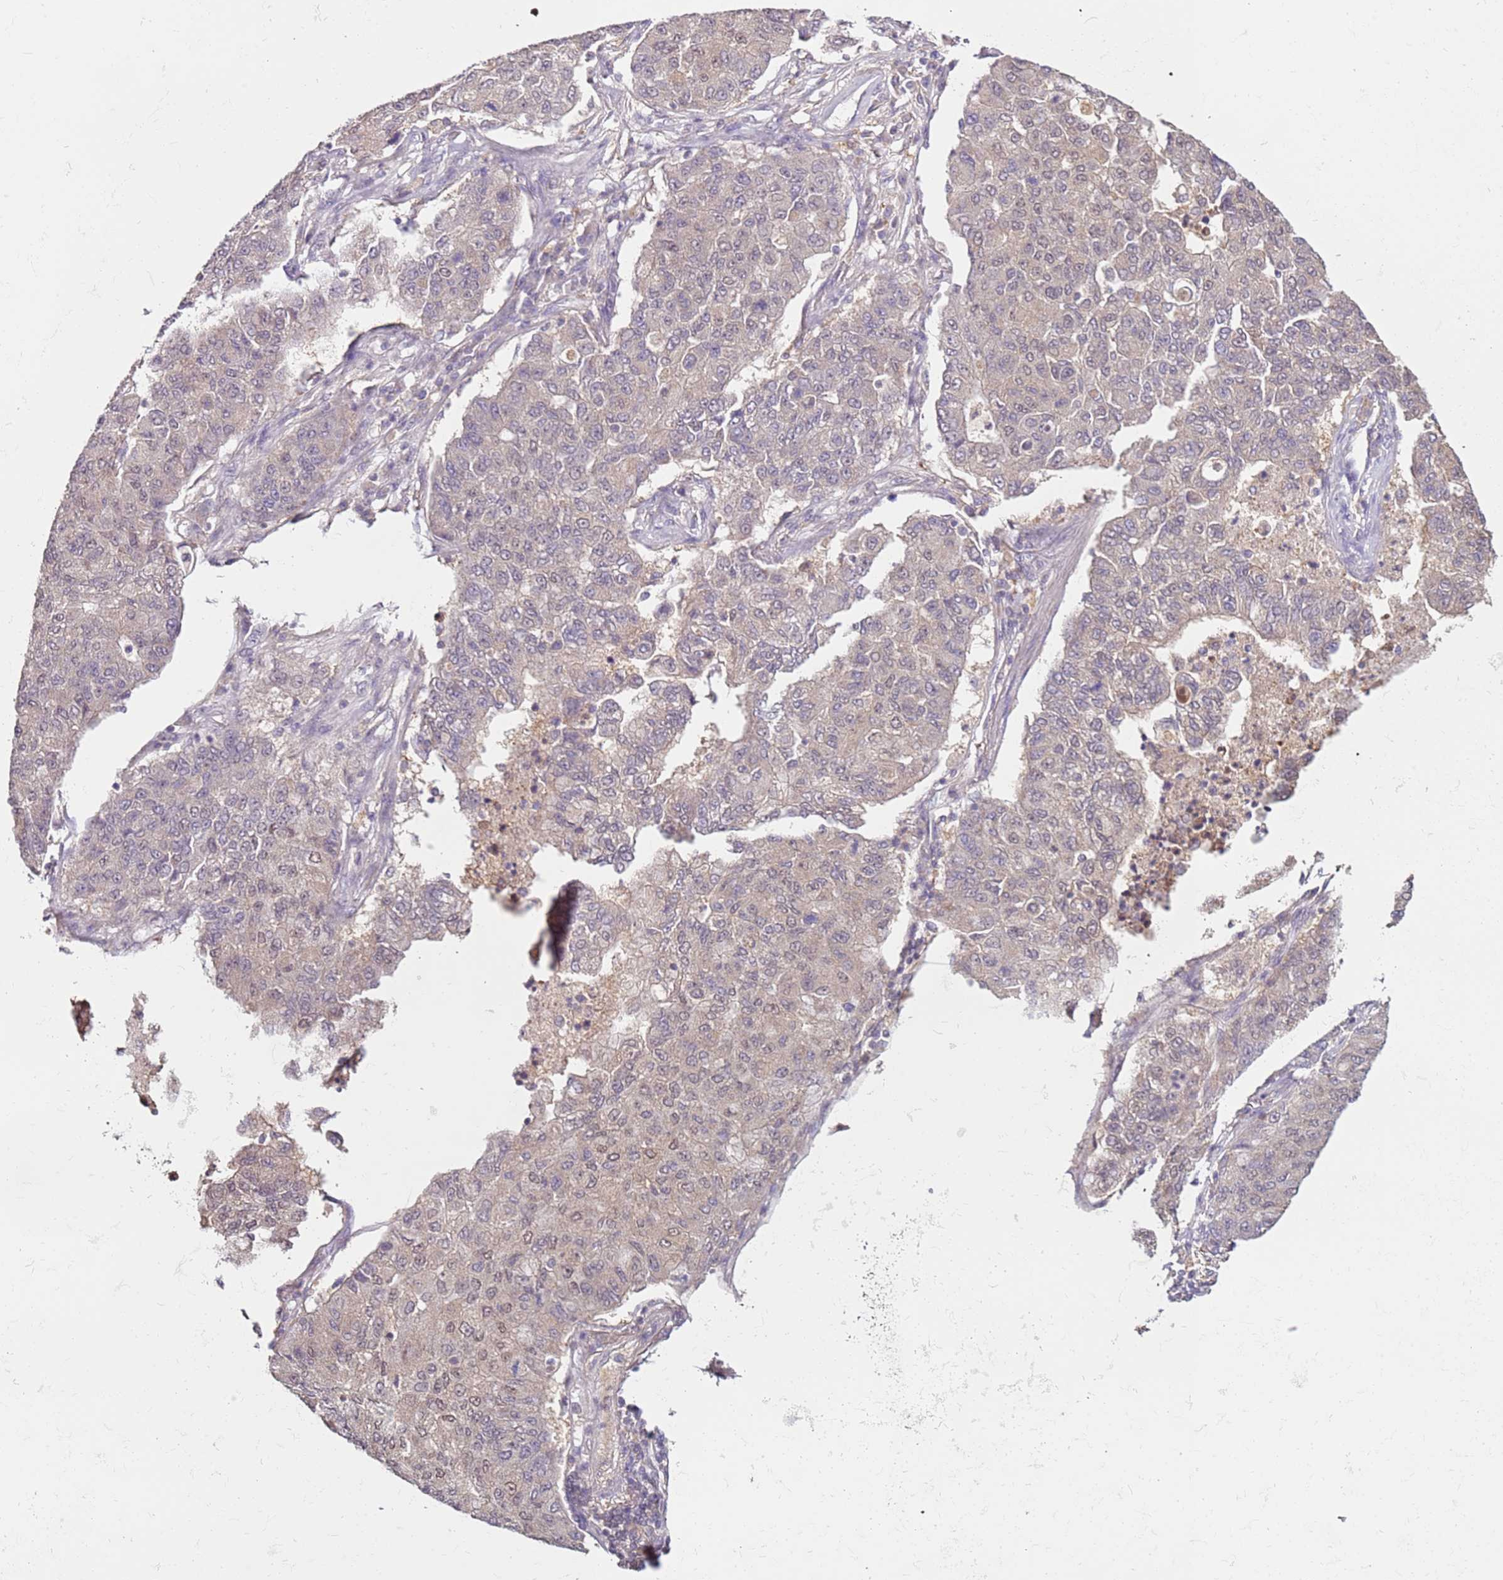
{"staining": {"intensity": "weak", "quantity": "<25%", "location": "nuclear"}, "tissue": "lung cancer", "cell_type": "Tumor cells", "image_type": "cancer", "snomed": [{"axis": "morphology", "description": "Squamous cell carcinoma, NOS"}, {"axis": "topography", "description": "Lung"}], "caption": "A photomicrograph of lung squamous cell carcinoma stained for a protein demonstrates no brown staining in tumor cells.", "gene": "MDH1", "patient": {"sex": "male", "age": 74}}